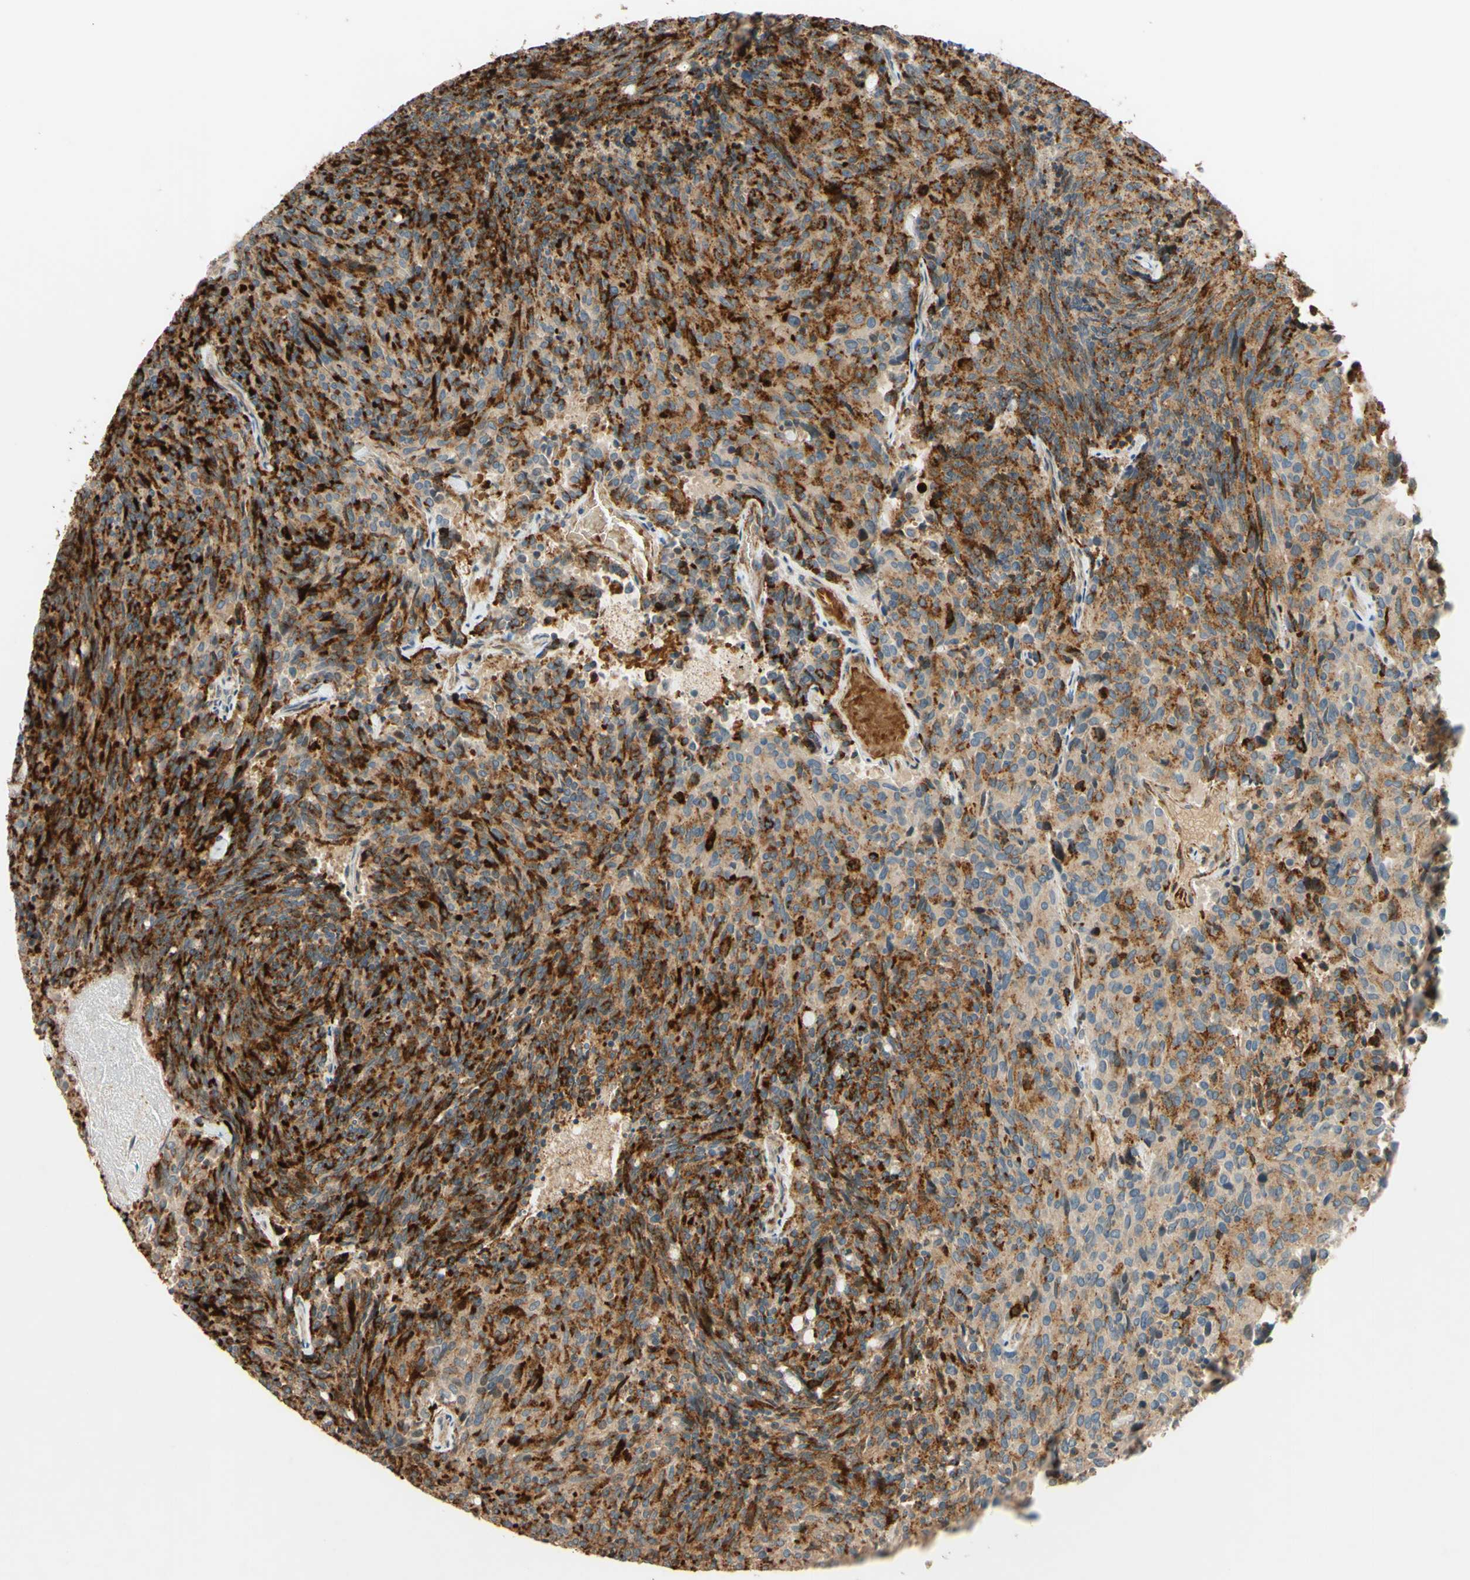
{"staining": {"intensity": "strong", "quantity": ">75%", "location": "cytoplasmic/membranous"}, "tissue": "carcinoid", "cell_type": "Tumor cells", "image_type": "cancer", "snomed": [{"axis": "morphology", "description": "Carcinoid, malignant, NOS"}, {"axis": "topography", "description": "Pancreas"}], "caption": "Tumor cells demonstrate strong cytoplasmic/membranous positivity in about >75% of cells in carcinoid (malignant). The protein is stained brown, and the nuclei are stained in blue (DAB IHC with brightfield microscopy, high magnification).", "gene": "ADAM17", "patient": {"sex": "female", "age": 54}}